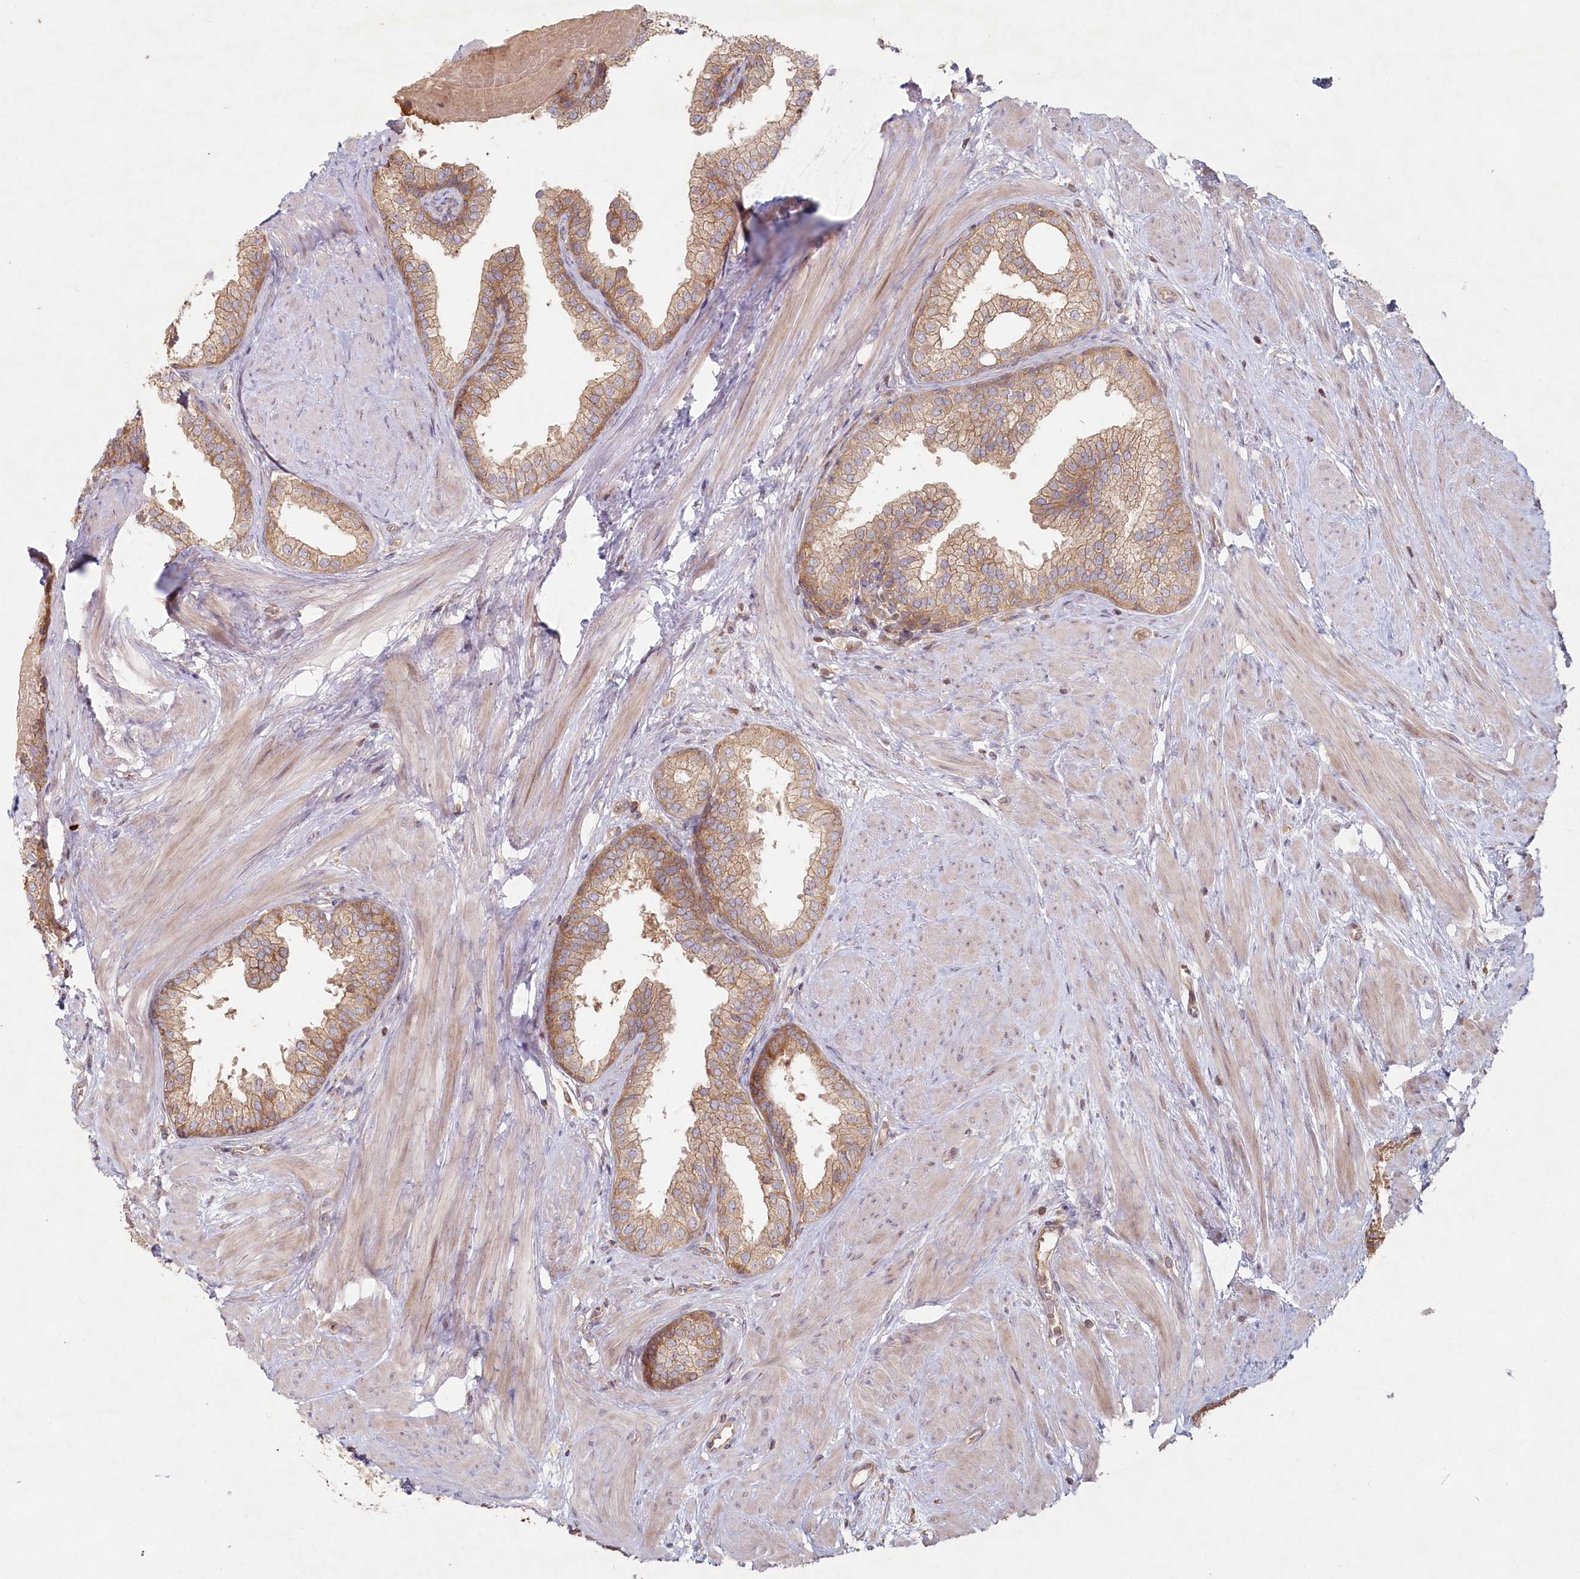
{"staining": {"intensity": "weak", "quantity": ">75%", "location": "cytoplasmic/membranous"}, "tissue": "prostate", "cell_type": "Glandular cells", "image_type": "normal", "snomed": [{"axis": "morphology", "description": "Normal tissue, NOS"}, {"axis": "topography", "description": "Prostate"}], "caption": "This image exhibits immunohistochemistry (IHC) staining of normal prostate, with low weak cytoplasmic/membranous expression in approximately >75% of glandular cells.", "gene": "HAL", "patient": {"sex": "male", "age": 48}}